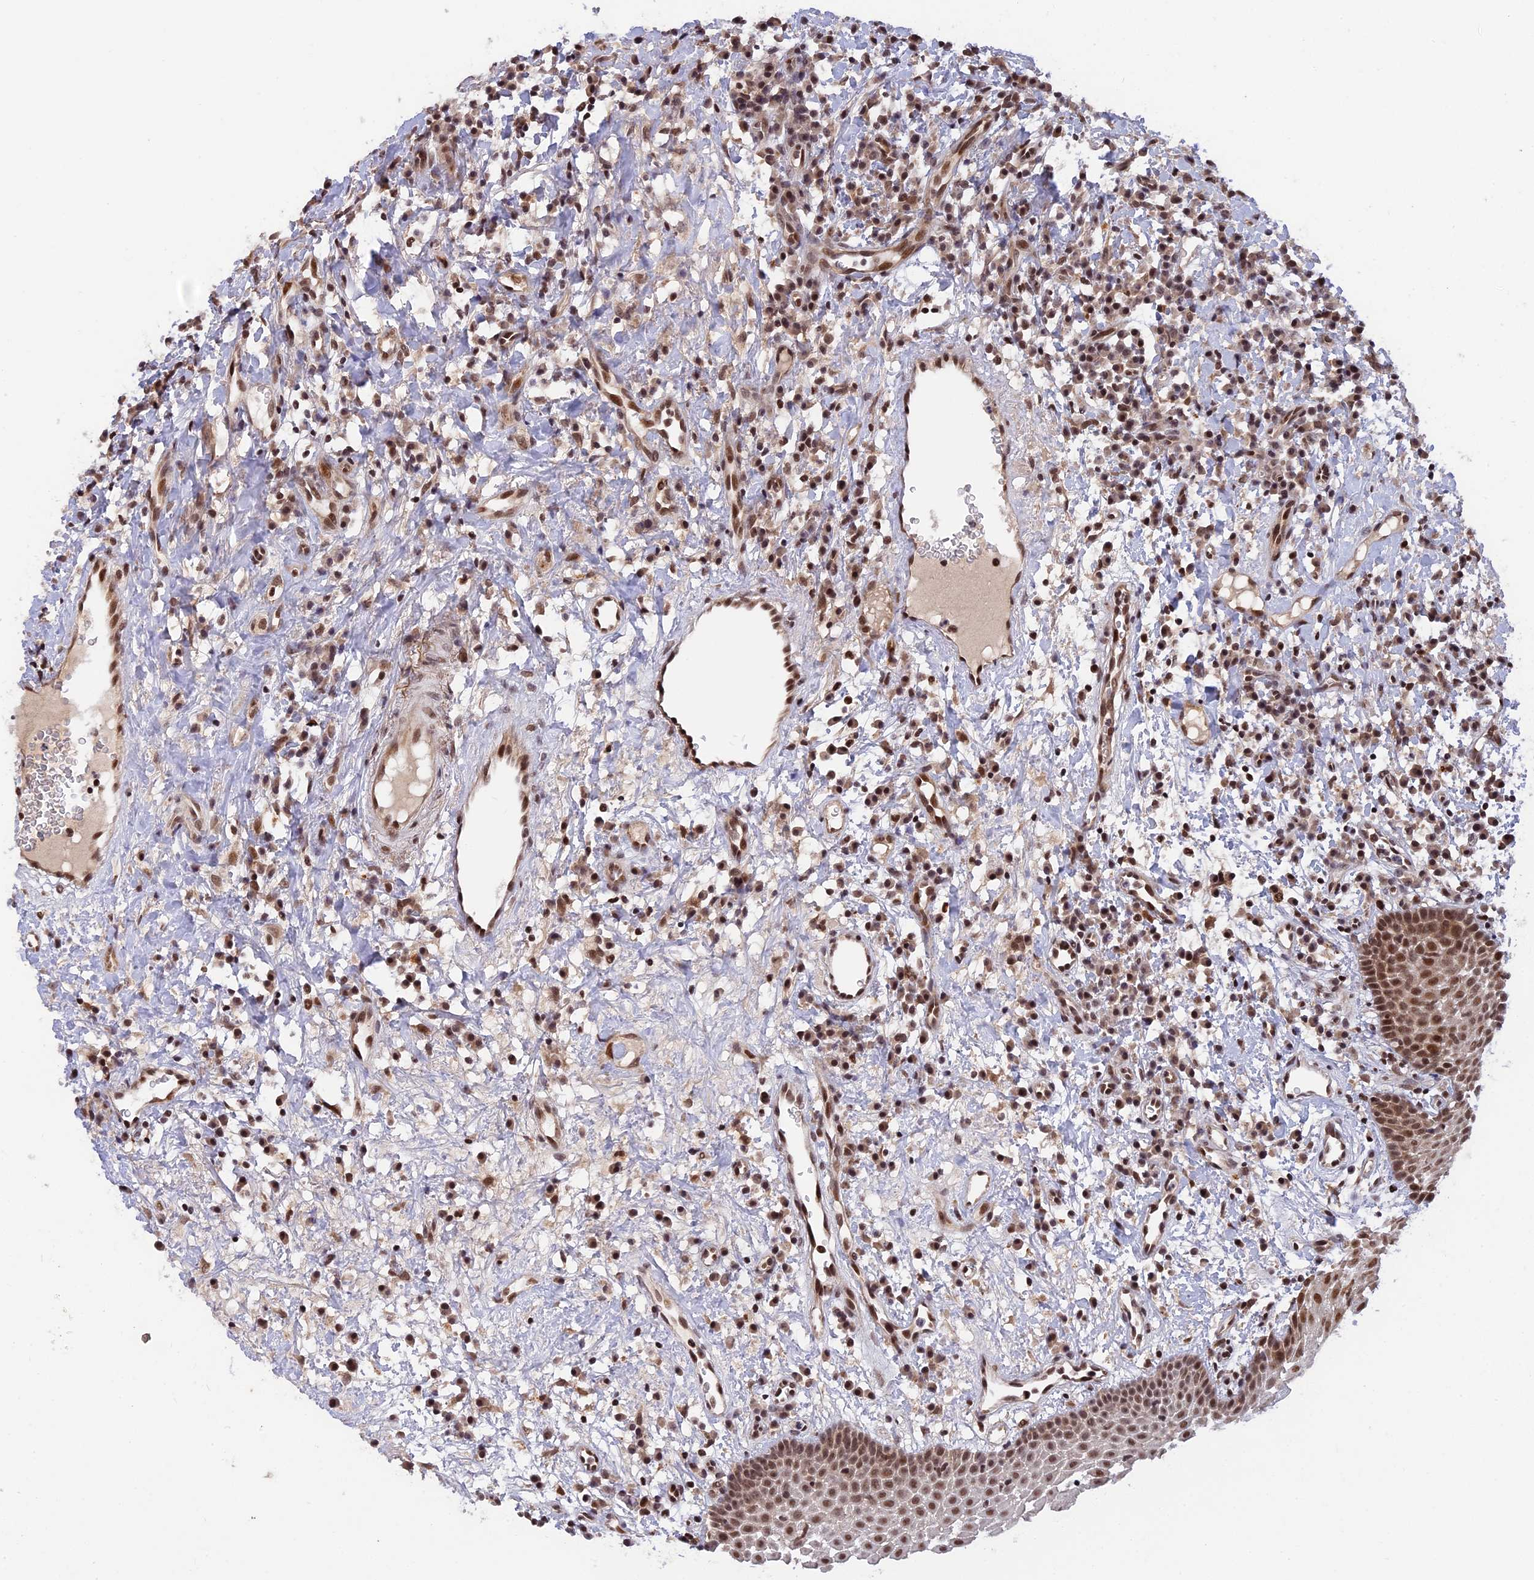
{"staining": {"intensity": "moderate", "quantity": ">75%", "location": "nuclear"}, "tissue": "oral mucosa", "cell_type": "Squamous epithelial cells", "image_type": "normal", "snomed": [{"axis": "morphology", "description": "Normal tissue, NOS"}, {"axis": "topography", "description": "Oral tissue"}], "caption": "A medium amount of moderate nuclear staining is appreciated in about >75% of squamous epithelial cells in unremarkable oral mucosa.", "gene": "POLR2C", "patient": {"sex": "male", "age": 74}}